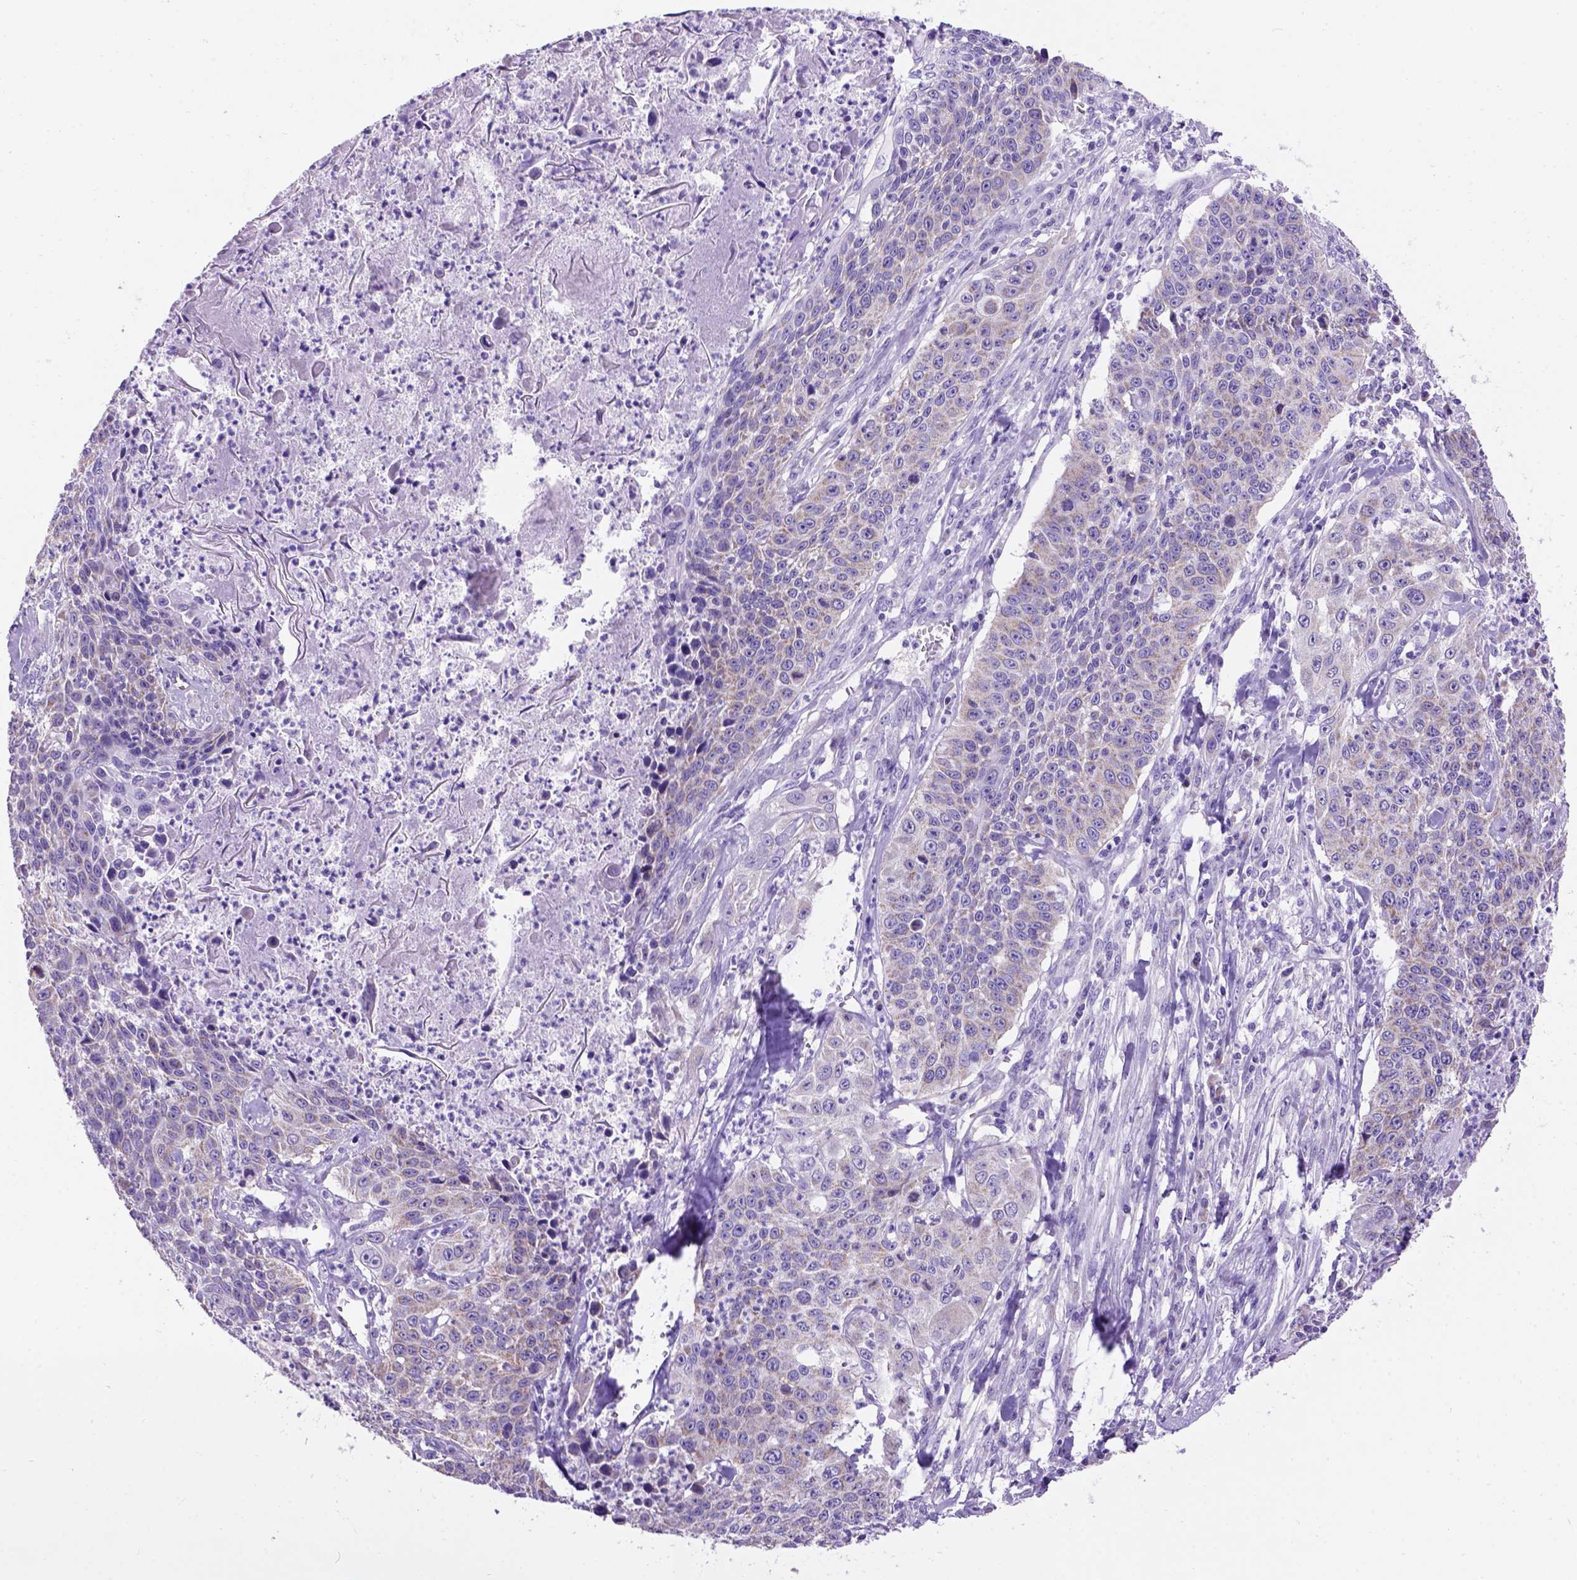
{"staining": {"intensity": "weak", "quantity": ">75%", "location": "cytoplasmic/membranous"}, "tissue": "lung cancer", "cell_type": "Tumor cells", "image_type": "cancer", "snomed": [{"axis": "morphology", "description": "Squamous cell carcinoma, NOS"}, {"axis": "morphology", "description": "Squamous cell carcinoma, metastatic, NOS"}, {"axis": "topography", "description": "Lung"}, {"axis": "topography", "description": "Pleura, NOS"}], "caption": "There is low levels of weak cytoplasmic/membranous positivity in tumor cells of metastatic squamous cell carcinoma (lung), as demonstrated by immunohistochemical staining (brown color).", "gene": "L2HGDH", "patient": {"sex": "male", "age": 72}}